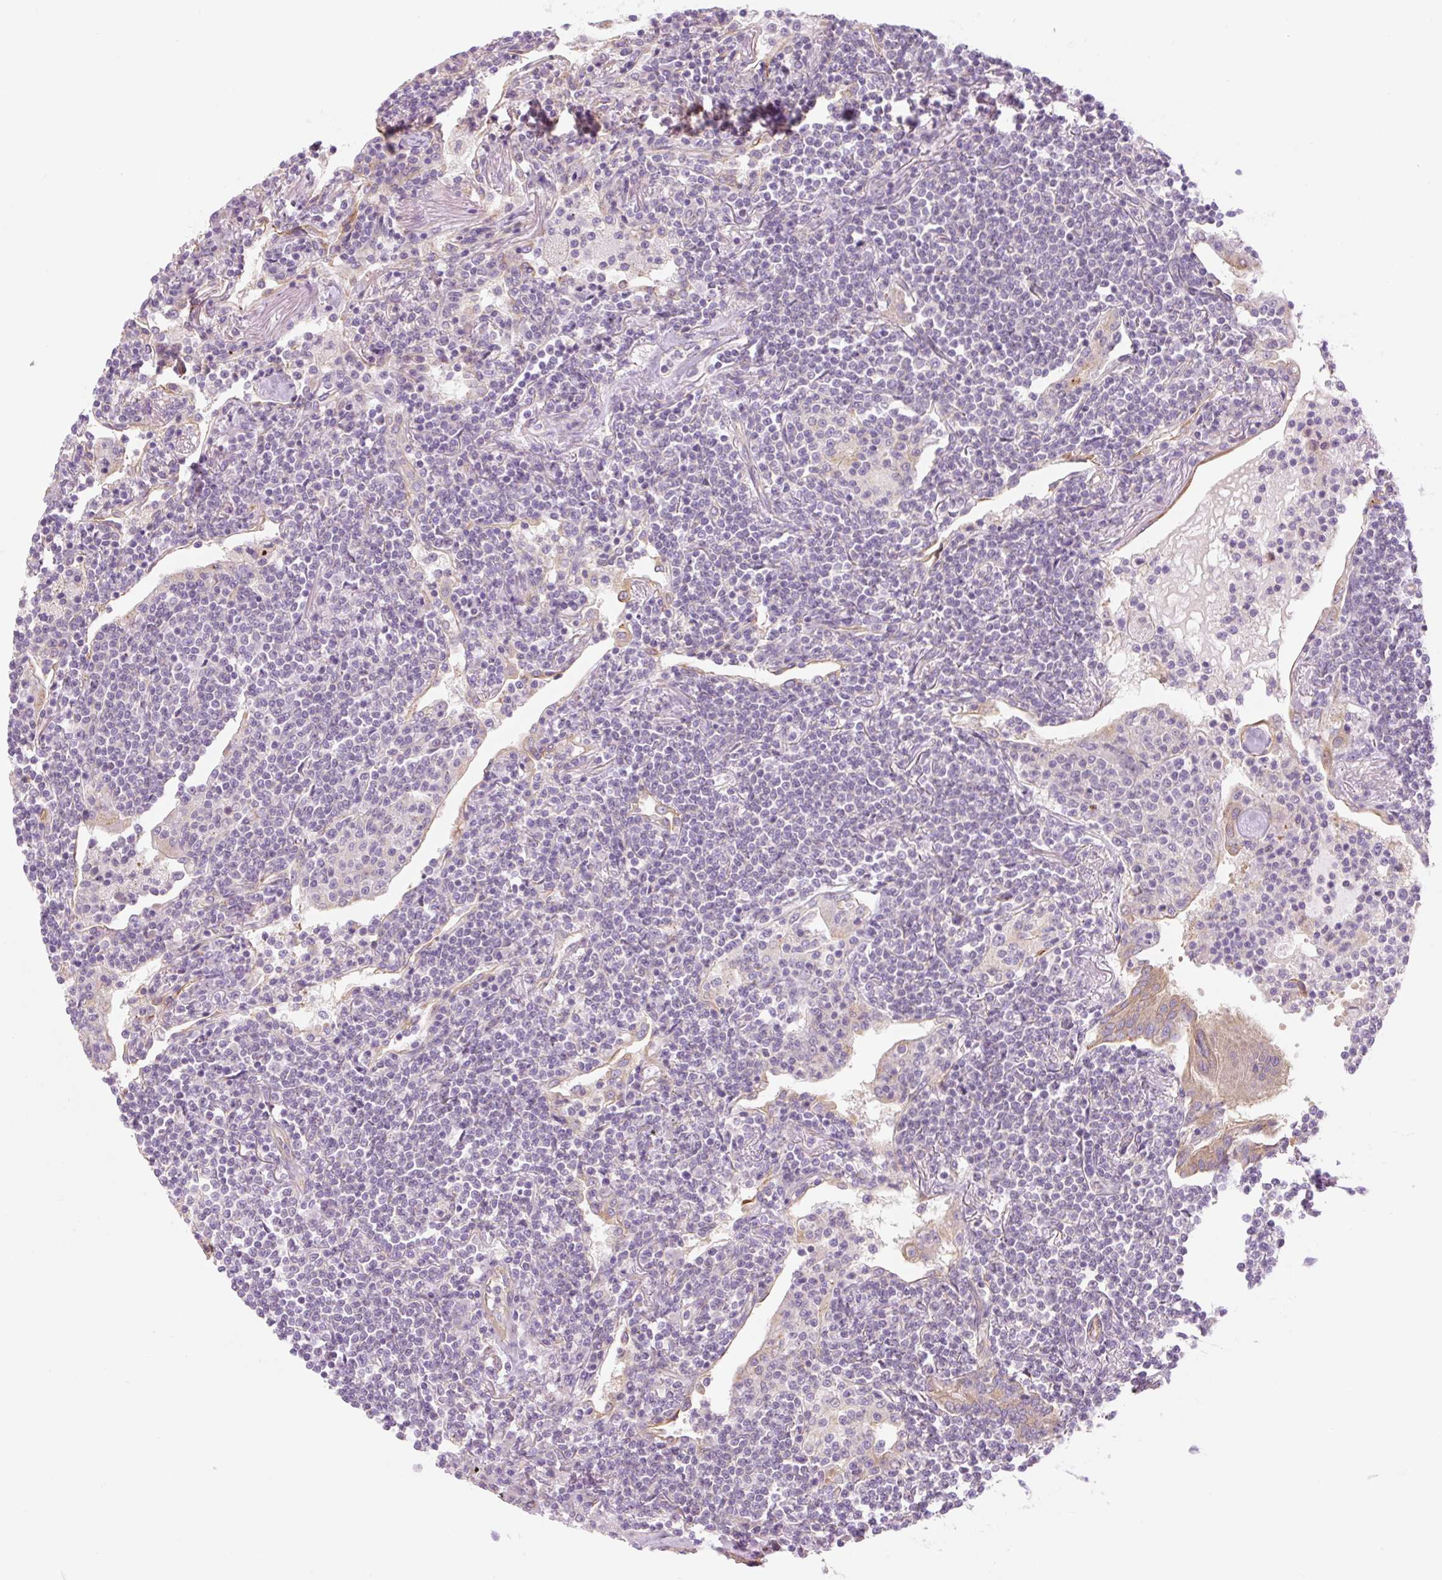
{"staining": {"intensity": "negative", "quantity": "none", "location": "none"}, "tissue": "lymphoma", "cell_type": "Tumor cells", "image_type": "cancer", "snomed": [{"axis": "morphology", "description": "Malignant lymphoma, non-Hodgkin's type, Low grade"}, {"axis": "topography", "description": "Lung"}], "caption": "DAB immunohistochemical staining of low-grade malignant lymphoma, non-Hodgkin's type displays no significant positivity in tumor cells. (Immunohistochemistry, brightfield microscopy, high magnification).", "gene": "NLRP5", "patient": {"sex": "female", "age": 71}}